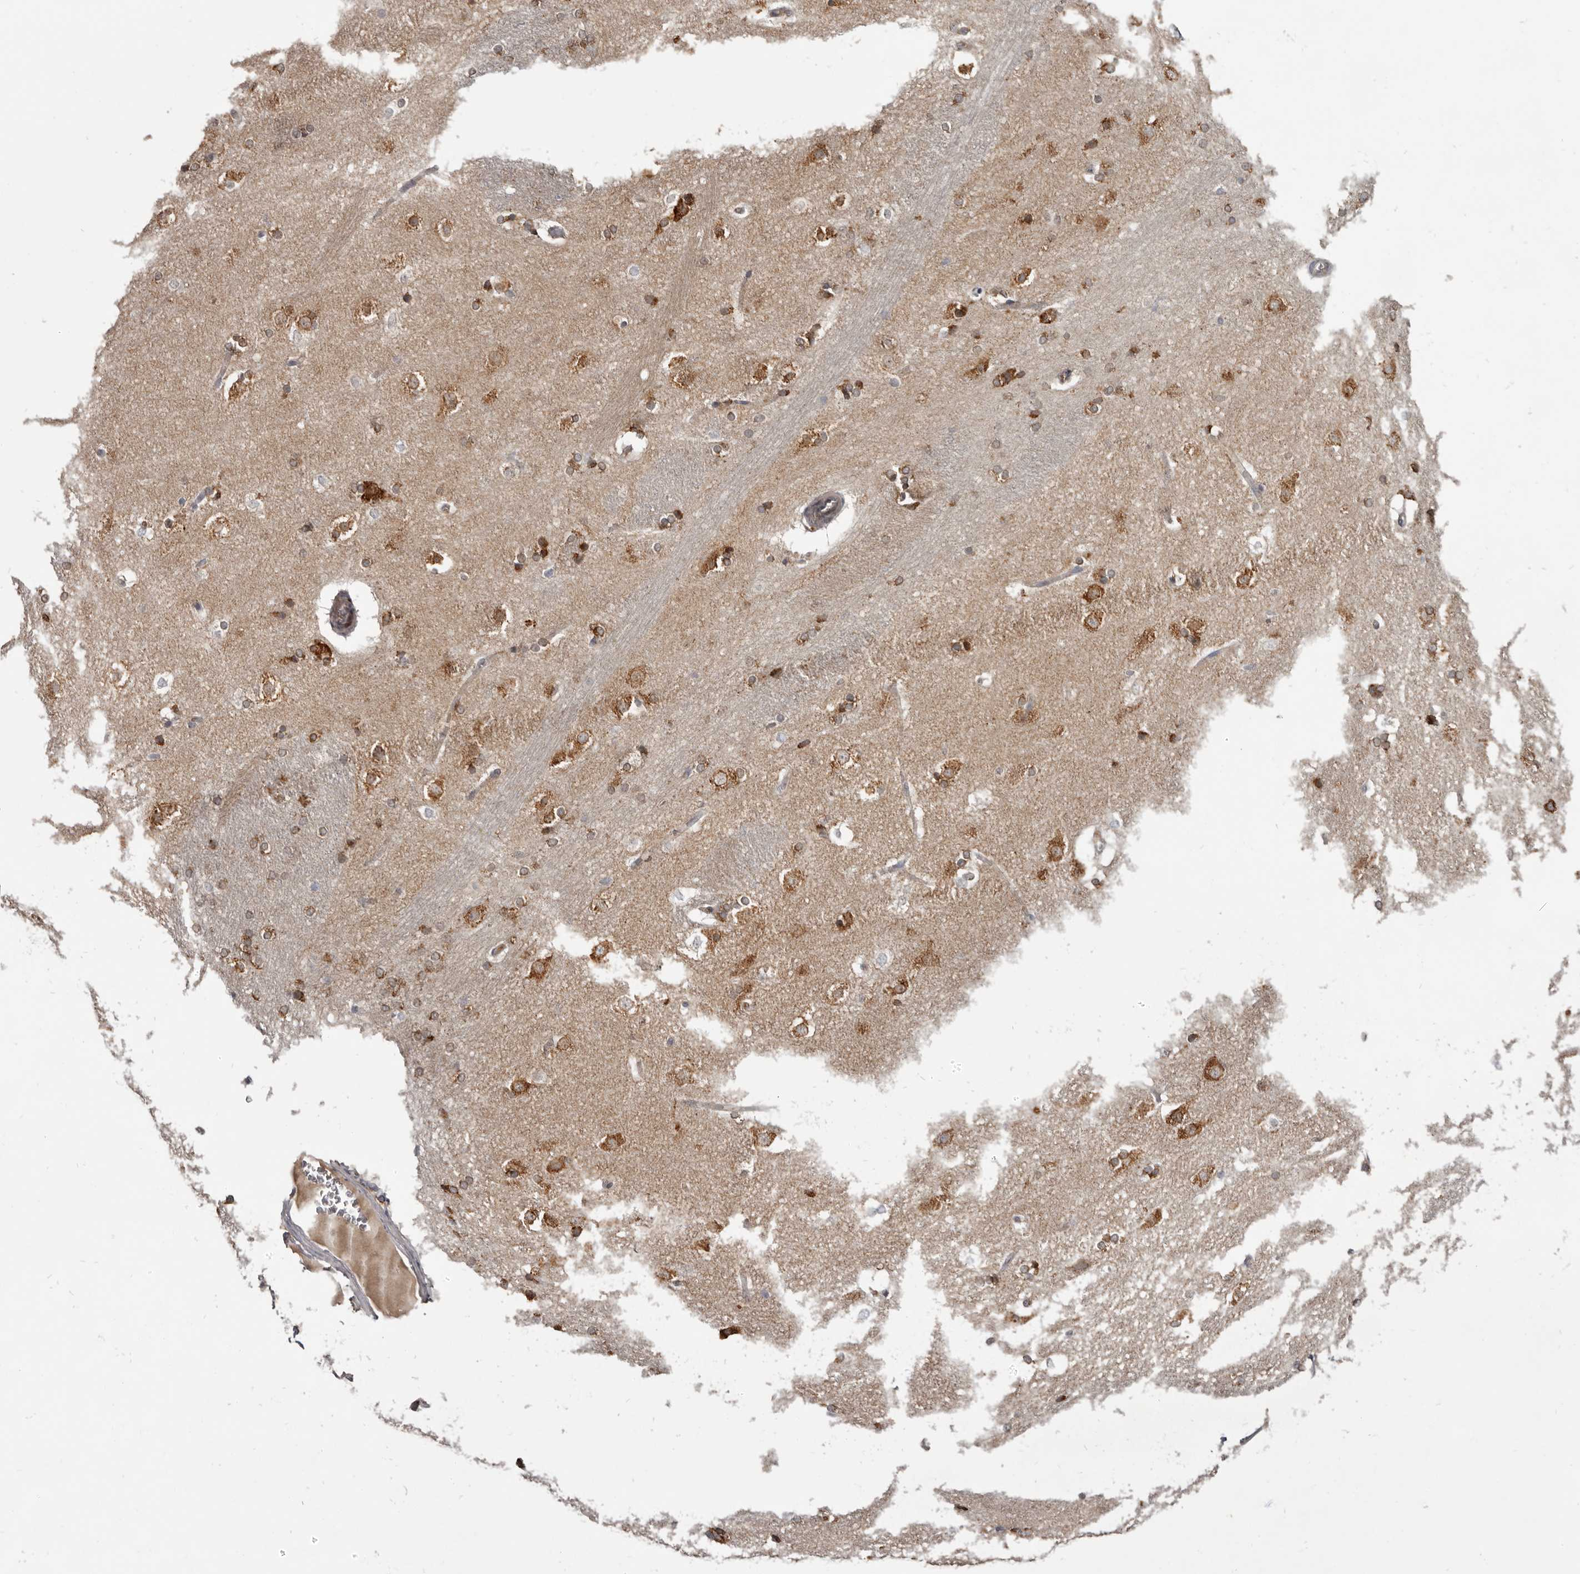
{"staining": {"intensity": "moderate", "quantity": "<25%", "location": "cytoplasmic/membranous"}, "tissue": "caudate", "cell_type": "Glial cells", "image_type": "normal", "snomed": [{"axis": "morphology", "description": "Normal tissue, NOS"}, {"axis": "topography", "description": "Lateral ventricle wall"}], "caption": "DAB immunohistochemical staining of benign caudate demonstrates moderate cytoplasmic/membranous protein expression in approximately <25% of glial cells.", "gene": "NENF", "patient": {"sex": "female", "age": 19}}